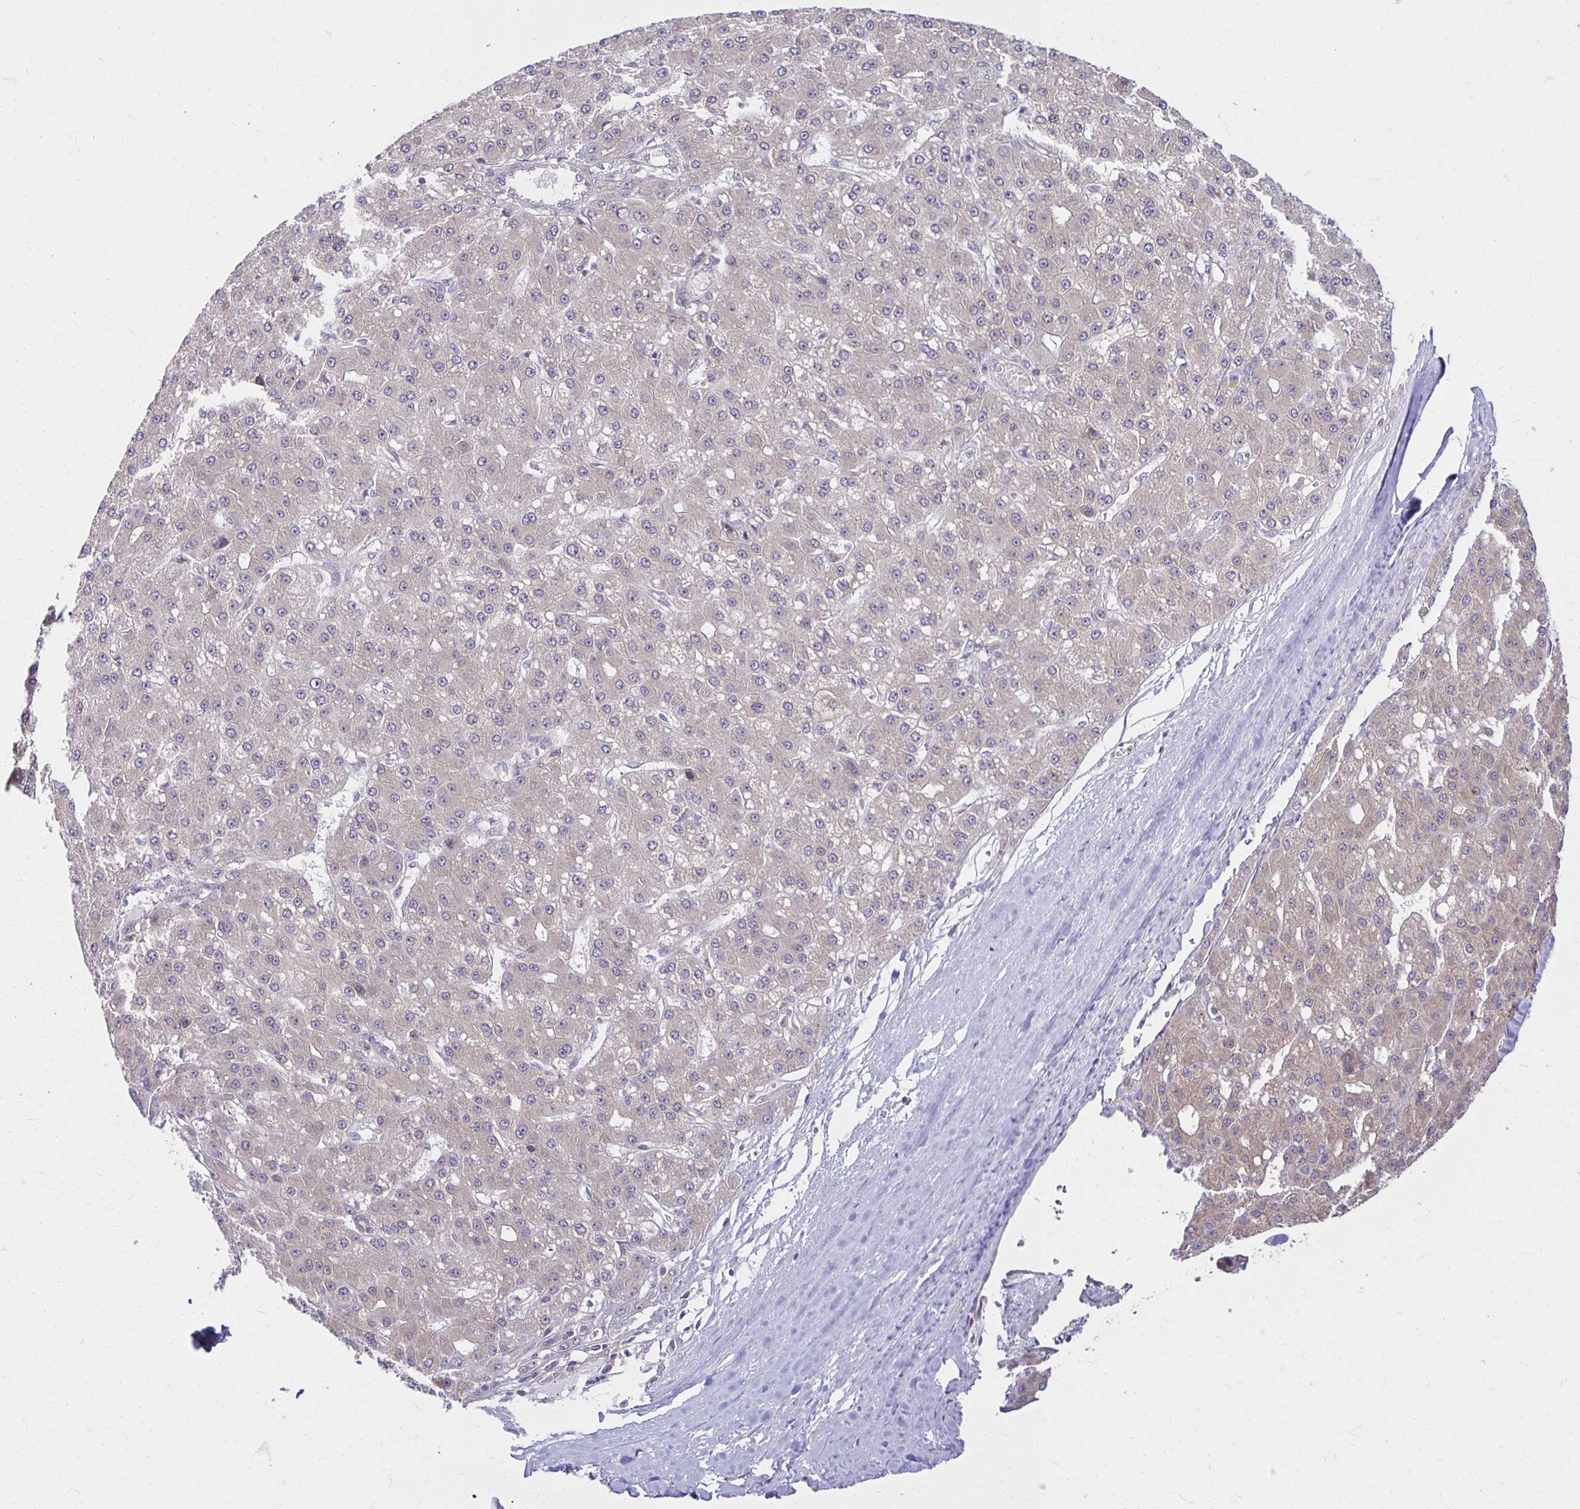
{"staining": {"intensity": "weak", "quantity": "<25%", "location": "cytoplasmic/membranous"}, "tissue": "liver cancer", "cell_type": "Tumor cells", "image_type": "cancer", "snomed": [{"axis": "morphology", "description": "Carcinoma, Hepatocellular, NOS"}, {"axis": "topography", "description": "Liver"}], "caption": "Tumor cells are negative for brown protein staining in liver hepatocellular carcinoma.", "gene": "MIEN1", "patient": {"sex": "male", "age": 67}}